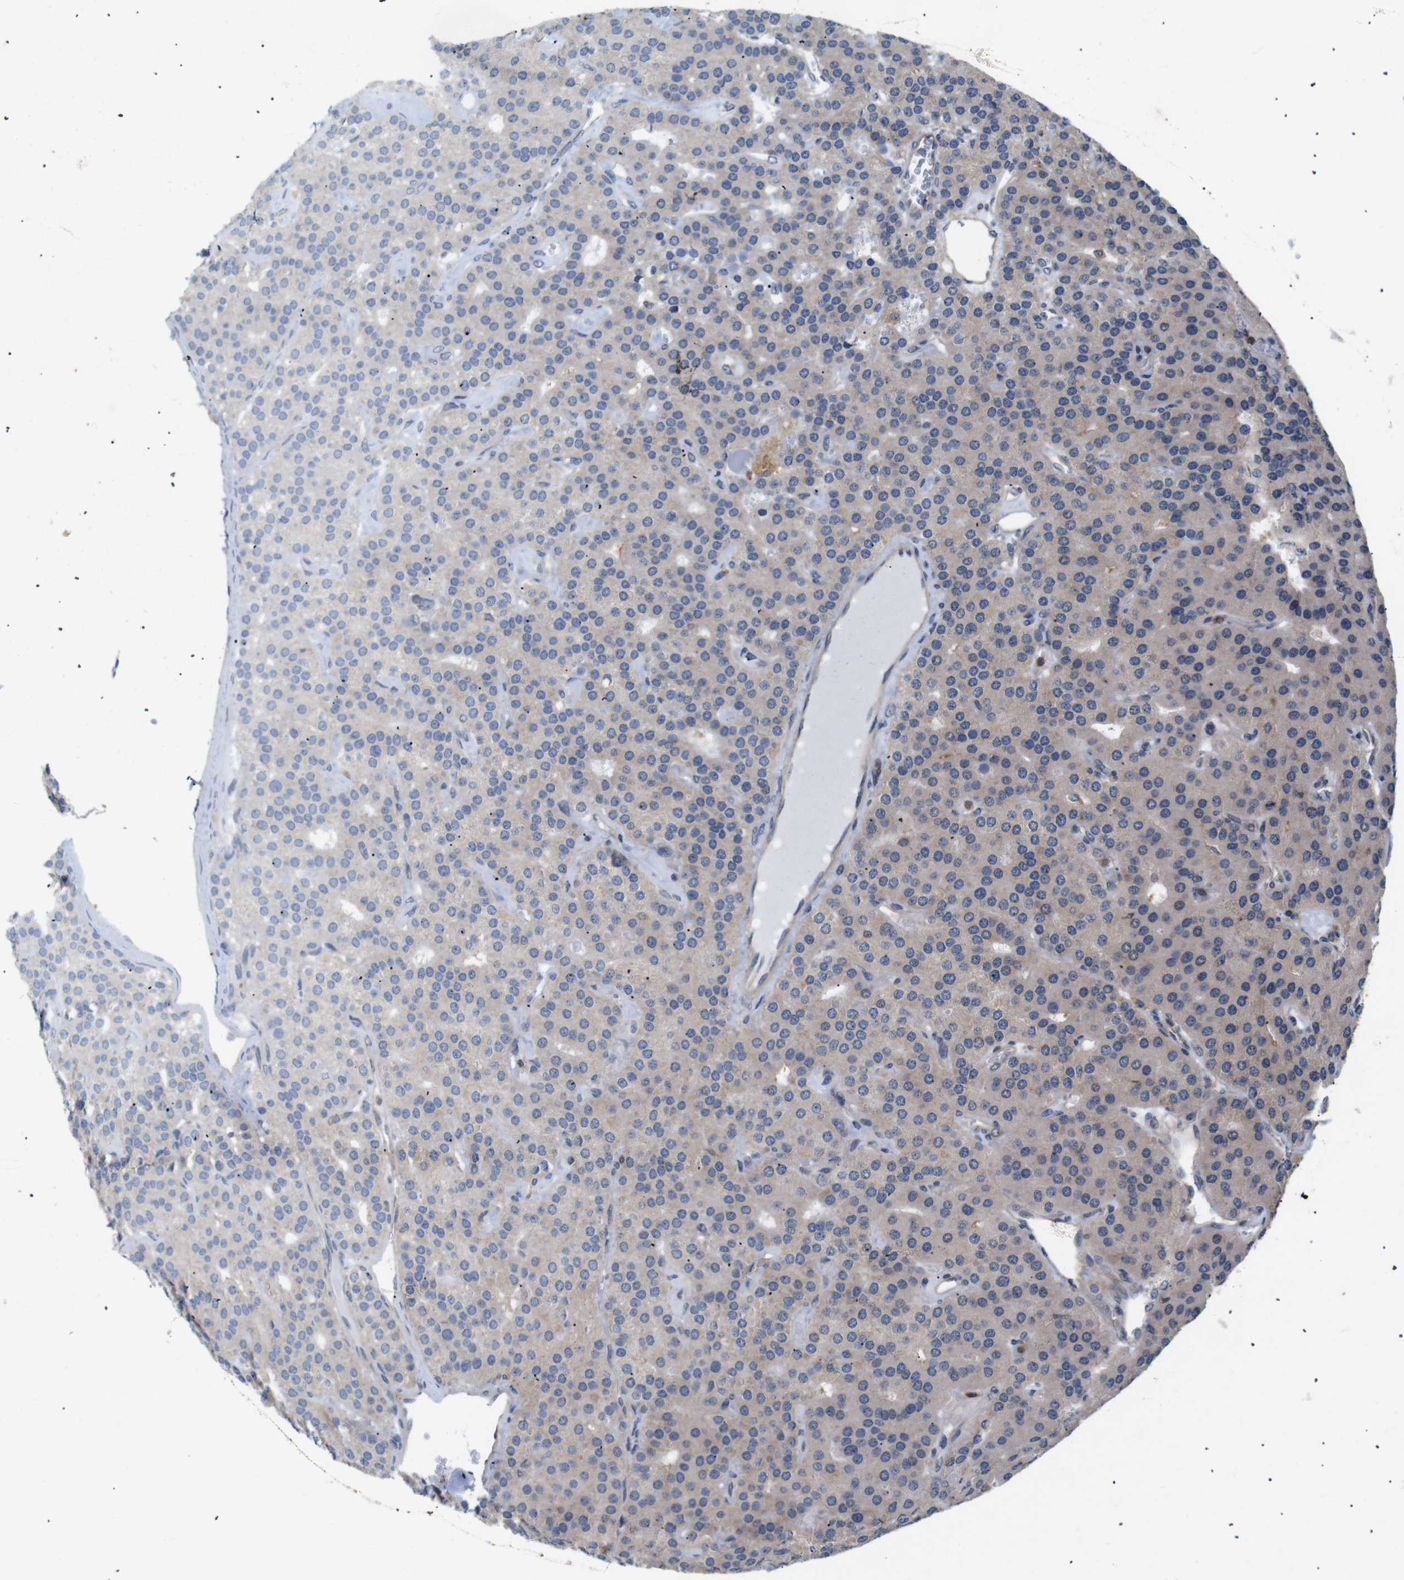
{"staining": {"intensity": "weak", "quantity": "<25%", "location": "cytoplasmic/membranous"}, "tissue": "parathyroid gland", "cell_type": "Glandular cells", "image_type": "normal", "snomed": [{"axis": "morphology", "description": "Normal tissue, NOS"}, {"axis": "morphology", "description": "Adenoma, NOS"}, {"axis": "topography", "description": "Parathyroid gland"}], "caption": "Histopathology image shows no protein positivity in glandular cells of unremarkable parathyroid gland. Brightfield microscopy of immunohistochemistry stained with DAB (3,3'-diaminobenzidine) (brown) and hematoxylin (blue), captured at high magnification.", "gene": "BRWD3", "patient": {"sex": "female", "age": 86}}